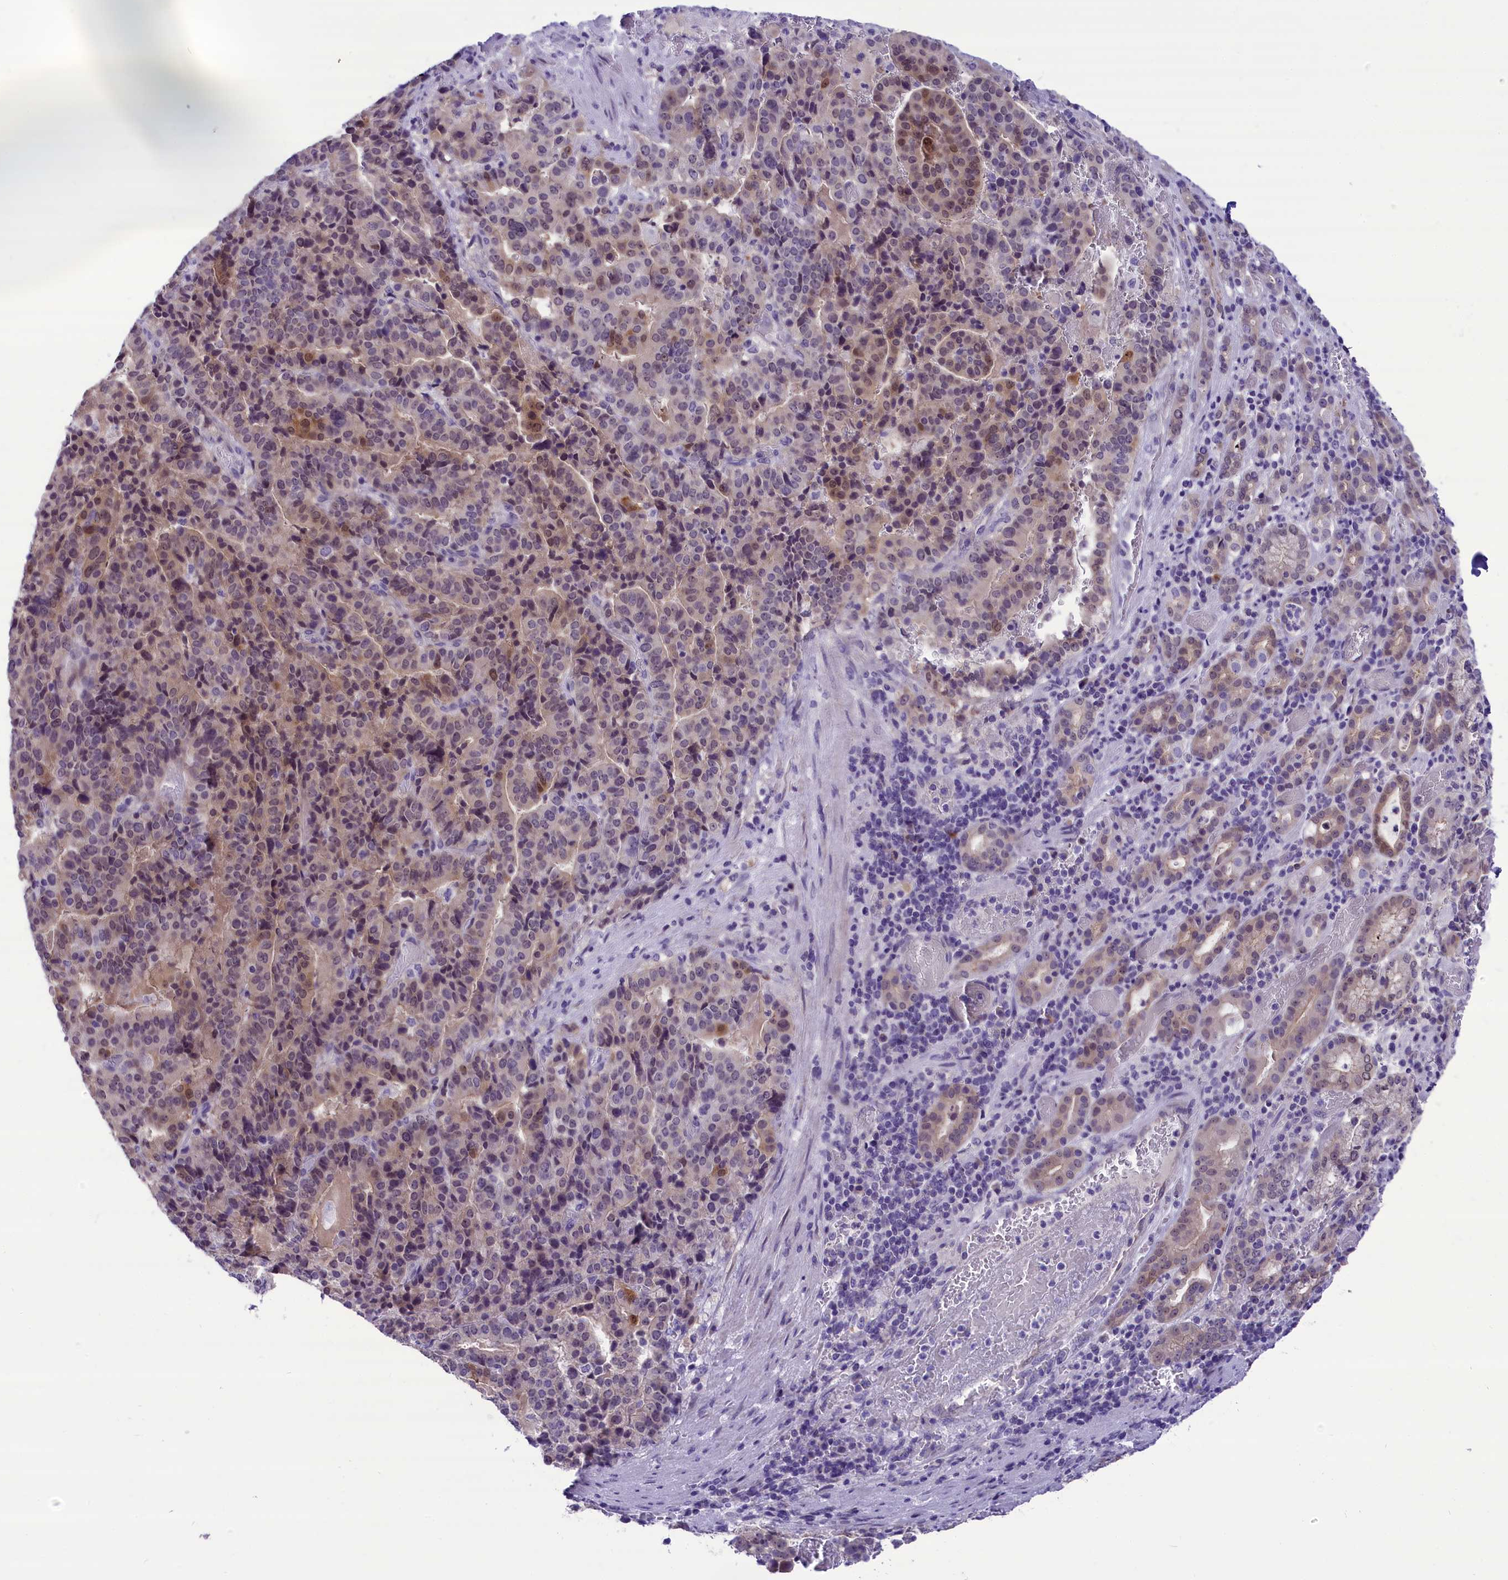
{"staining": {"intensity": "weak", "quantity": "<25%", "location": "cytoplasmic/membranous"}, "tissue": "stomach cancer", "cell_type": "Tumor cells", "image_type": "cancer", "snomed": [{"axis": "morphology", "description": "Adenocarcinoma, NOS"}, {"axis": "topography", "description": "Stomach"}], "caption": "Protein analysis of stomach cancer shows no significant expression in tumor cells.", "gene": "PRR15", "patient": {"sex": "male", "age": 48}}